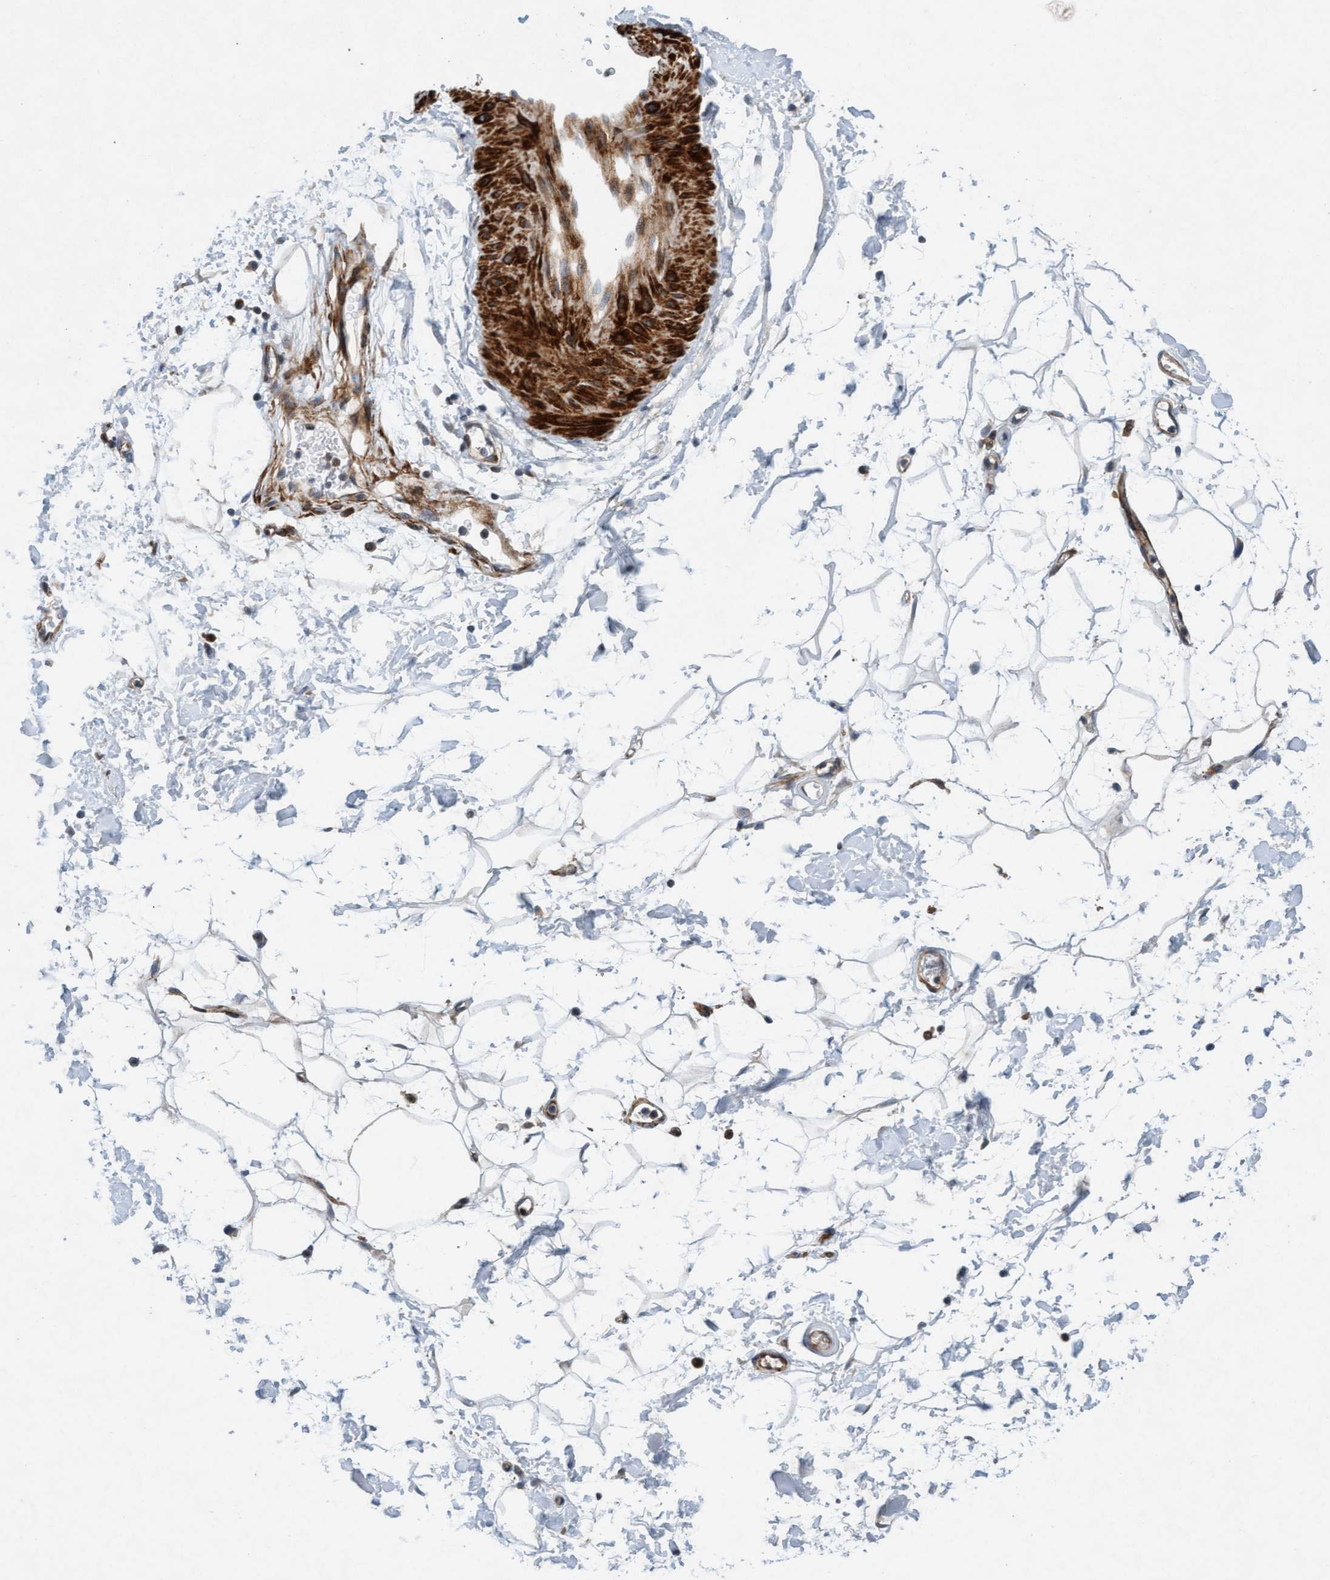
{"staining": {"intensity": "negative", "quantity": "<25%", "location": "none"}, "tissue": "adipose tissue", "cell_type": "Adipocytes", "image_type": "normal", "snomed": [{"axis": "morphology", "description": "Normal tissue, NOS"}, {"axis": "topography", "description": "Soft tissue"}], "caption": "Immunohistochemistry (IHC) of unremarkable human adipose tissue exhibits no positivity in adipocytes.", "gene": "TMEM70", "patient": {"sex": "male", "age": 72}}